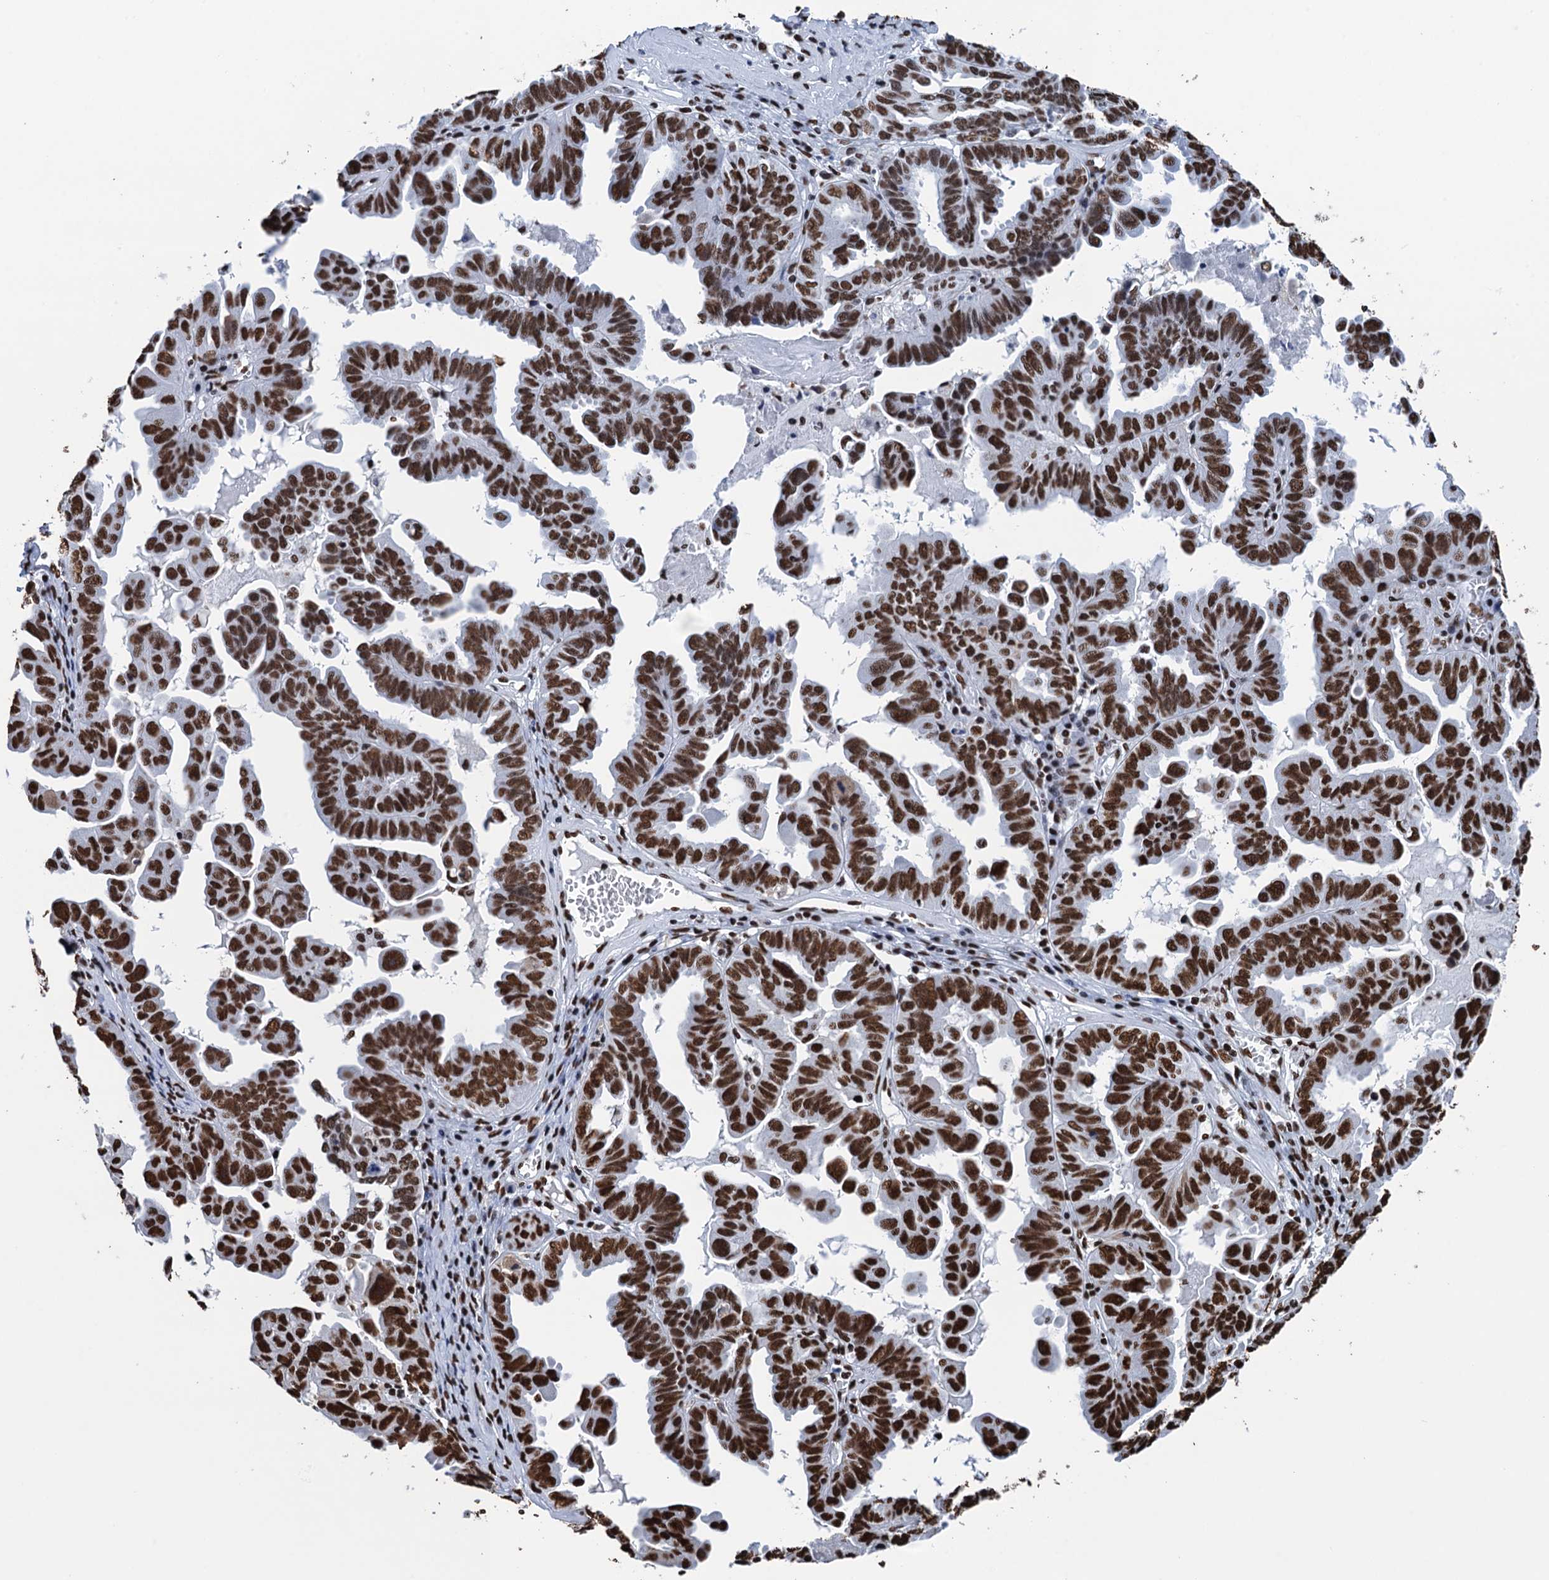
{"staining": {"intensity": "strong", "quantity": "25%-75%", "location": "nuclear"}, "tissue": "ovarian cancer", "cell_type": "Tumor cells", "image_type": "cancer", "snomed": [{"axis": "morphology", "description": "Carcinoma, endometroid"}, {"axis": "topography", "description": "Ovary"}], "caption": "DAB (3,3'-diaminobenzidine) immunohistochemical staining of ovarian endometroid carcinoma reveals strong nuclear protein positivity in approximately 25%-75% of tumor cells. (DAB (3,3'-diaminobenzidine) = brown stain, brightfield microscopy at high magnification).", "gene": "UBA2", "patient": {"sex": "female", "age": 62}}